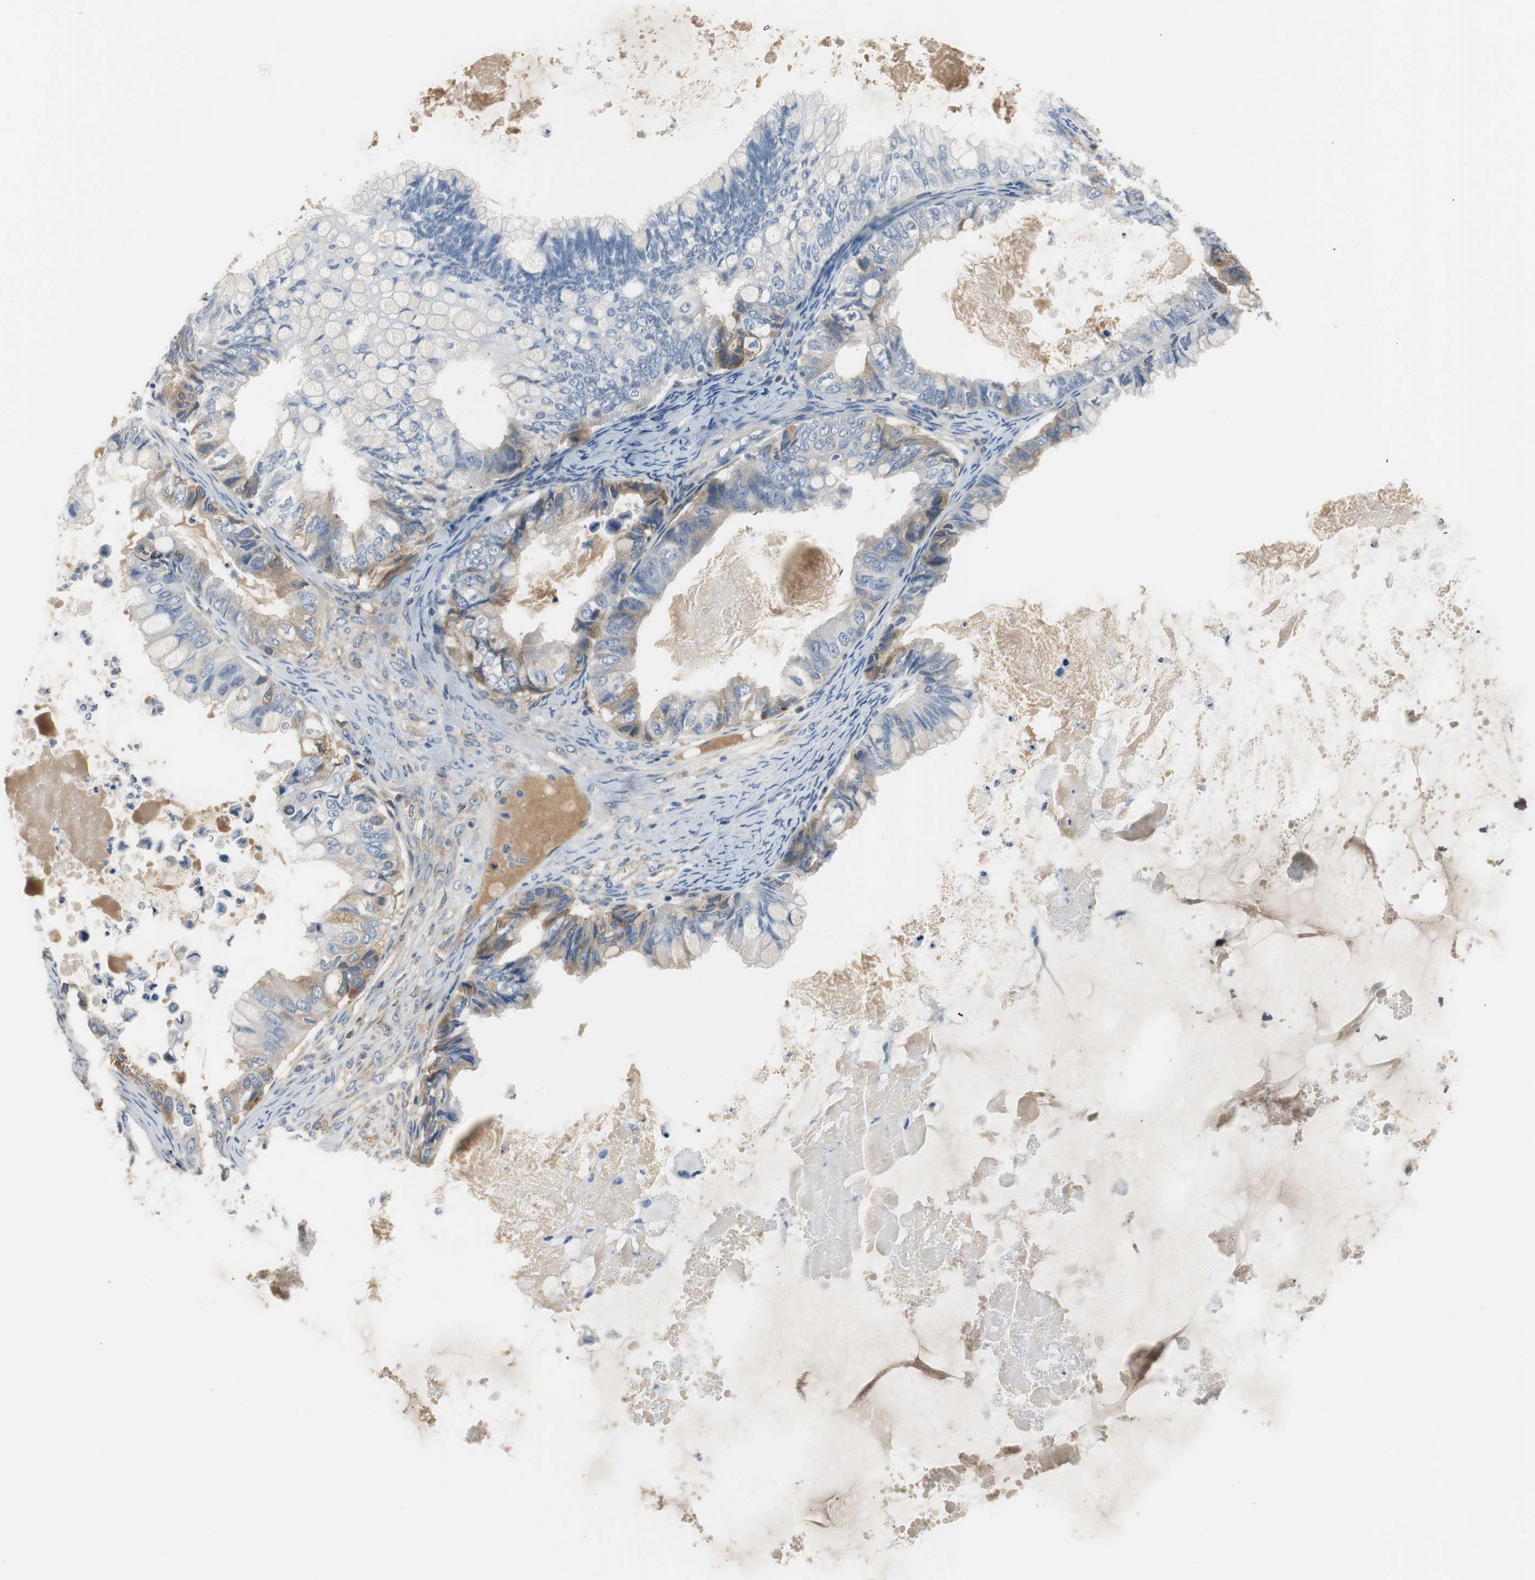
{"staining": {"intensity": "weak", "quantity": "<25%", "location": "cytoplasmic/membranous"}, "tissue": "ovarian cancer", "cell_type": "Tumor cells", "image_type": "cancer", "snomed": [{"axis": "morphology", "description": "Cystadenocarcinoma, mucinous, NOS"}, {"axis": "topography", "description": "Ovary"}], "caption": "IHC photomicrograph of ovarian mucinous cystadenocarcinoma stained for a protein (brown), which displays no expression in tumor cells.", "gene": "SERPINF1", "patient": {"sex": "female", "age": 80}}